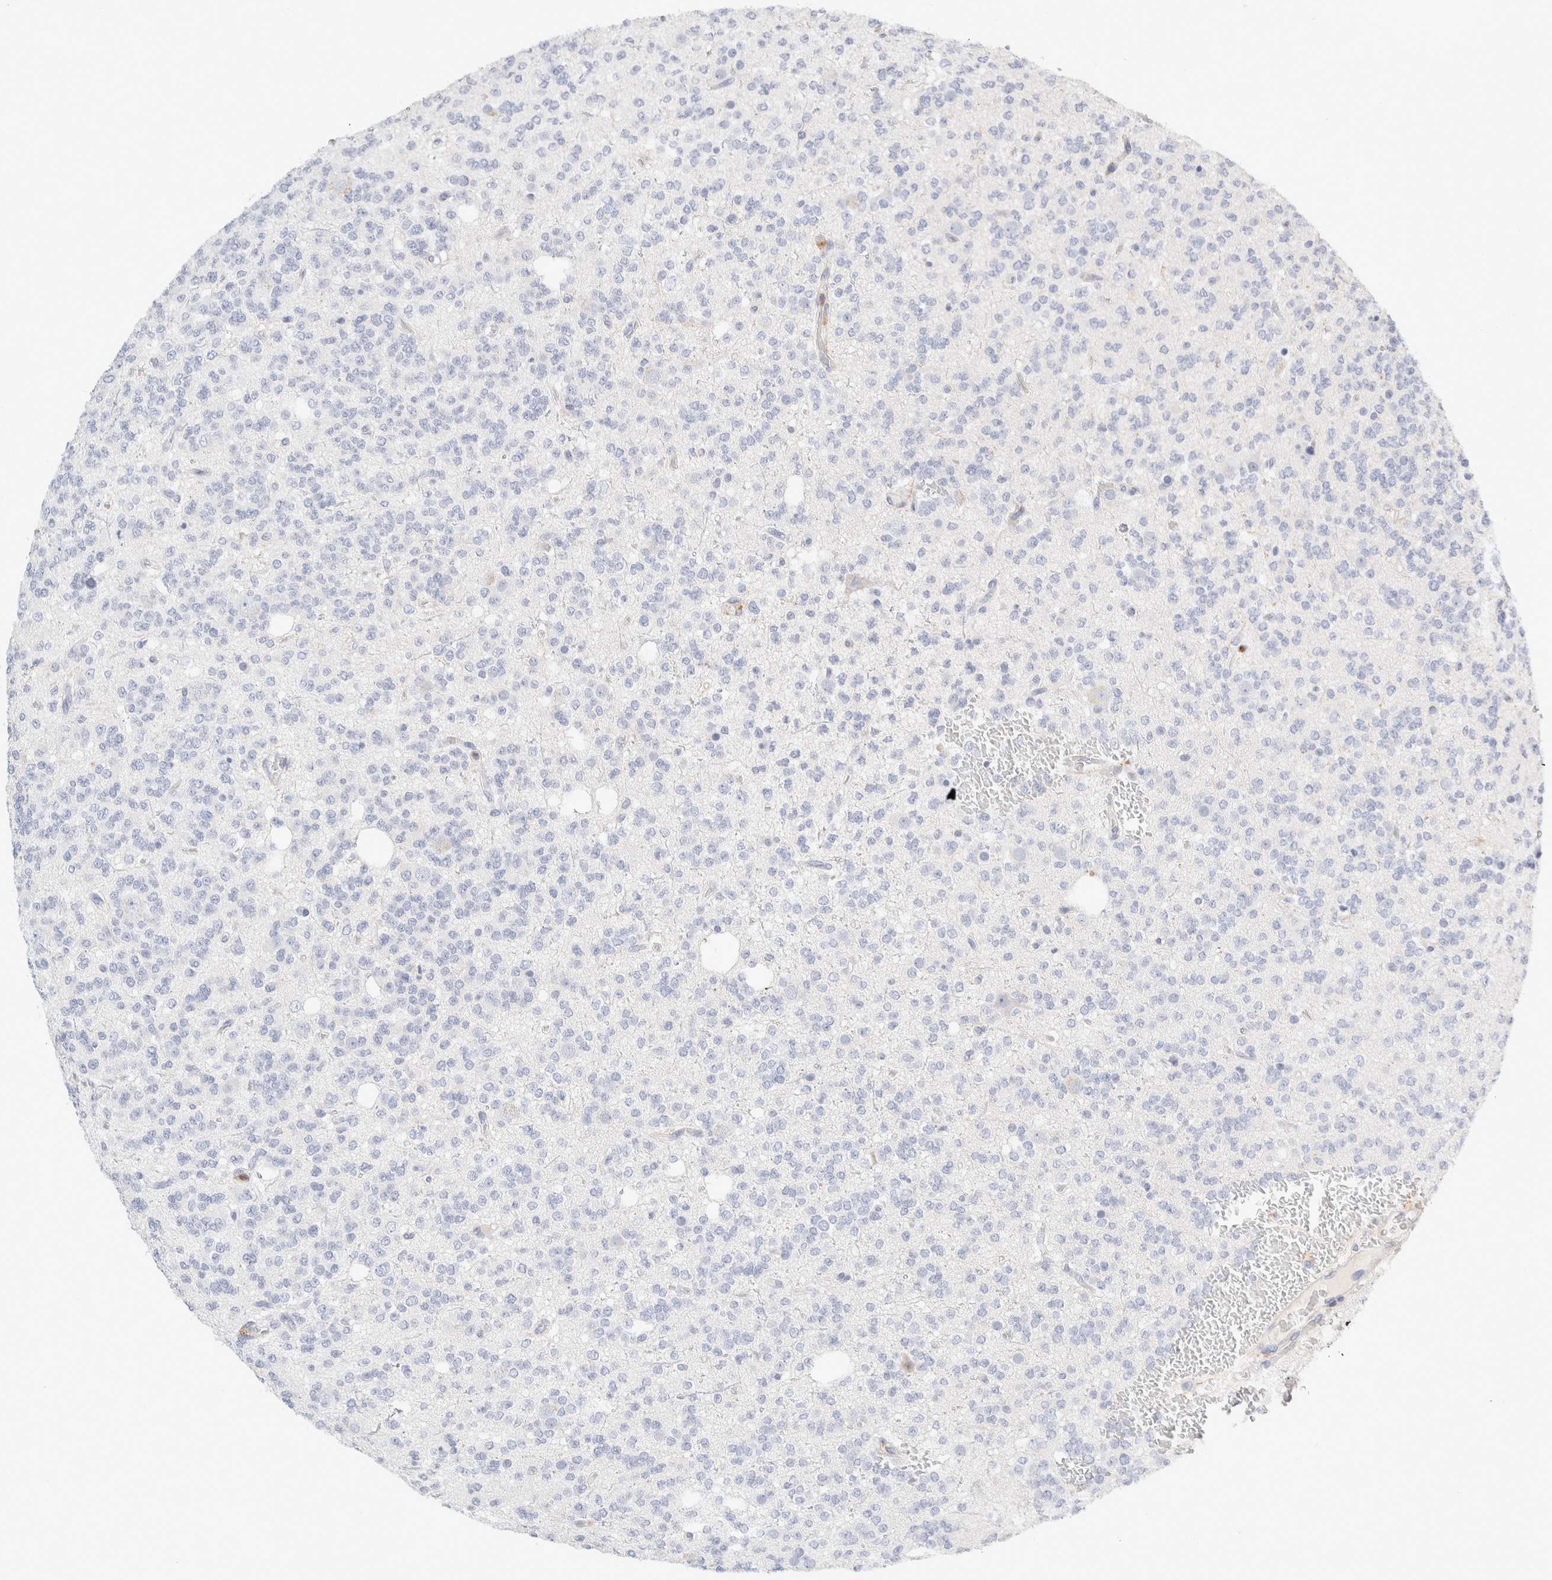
{"staining": {"intensity": "negative", "quantity": "none", "location": "none"}, "tissue": "glioma", "cell_type": "Tumor cells", "image_type": "cancer", "snomed": [{"axis": "morphology", "description": "Glioma, malignant, Low grade"}, {"axis": "topography", "description": "Brain"}], "caption": "Low-grade glioma (malignant) was stained to show a protein in brown. There is no significant positivity in tumor cells.", "gene": "FGL2", "patient": {"sex": "male", "age": 38}}